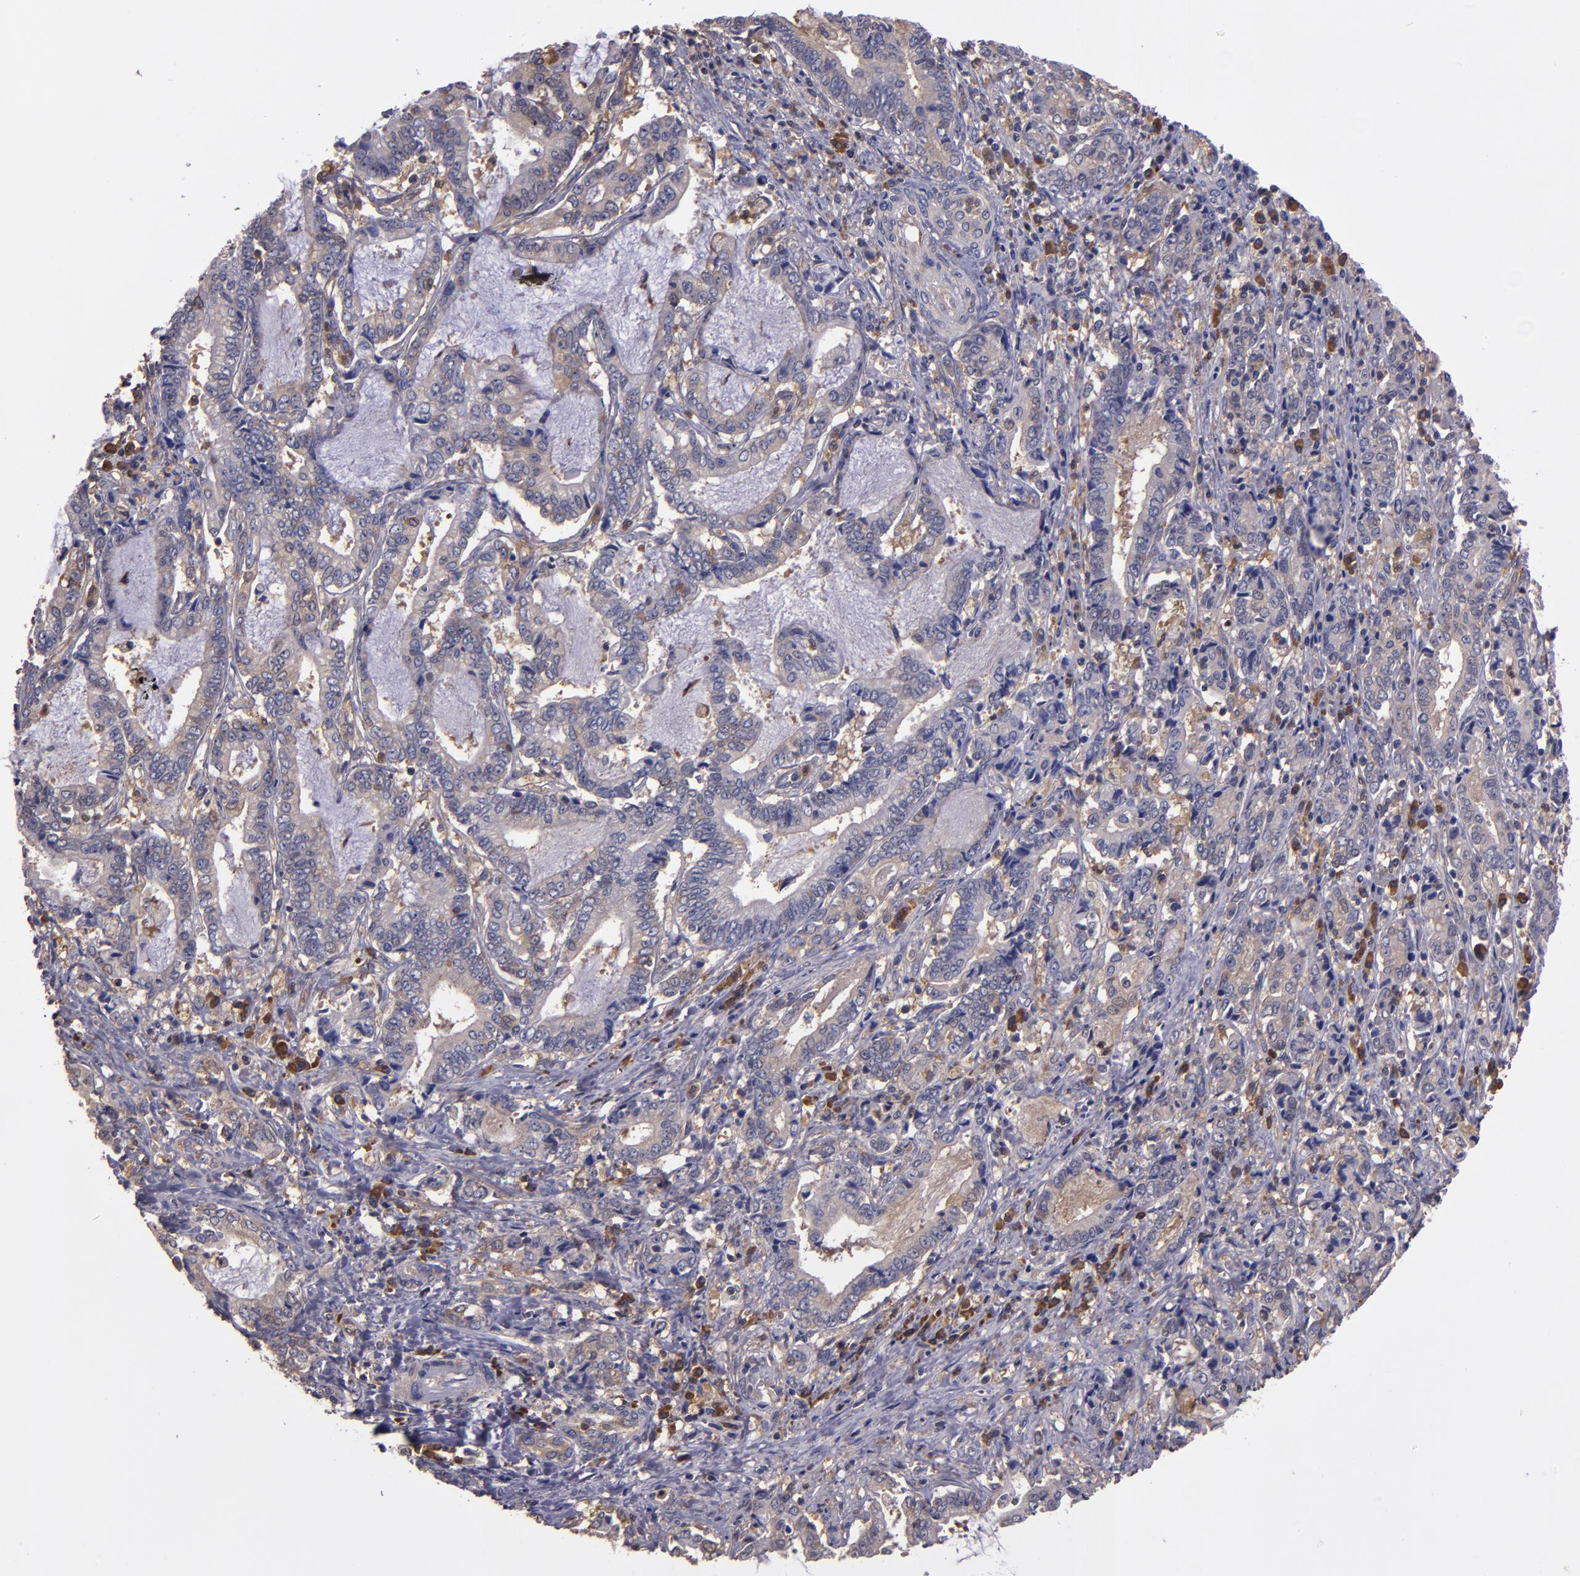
{"staining": {"intensity": "weak", "quantity": "25%-75%", "location": "cytoplasmic/membranous"}, "tissue": "liver cancer", "cell_type": "Tumor cells", "image_type": "cancer", "snomed": [{"axis": "morphology", "description": "Cholangiocarcinoma"}, {"axis": "topography", "description": "Liver"}], "caption": "An image showing weak cytoplasmic/membranous positivity in about 25%-75% of tumor cells in liver cholangiocarcinoma, as visualized by brown immunohistochemical staining.", "gene": "CARS1", "patient": {"sex": "male", "age": 57}}